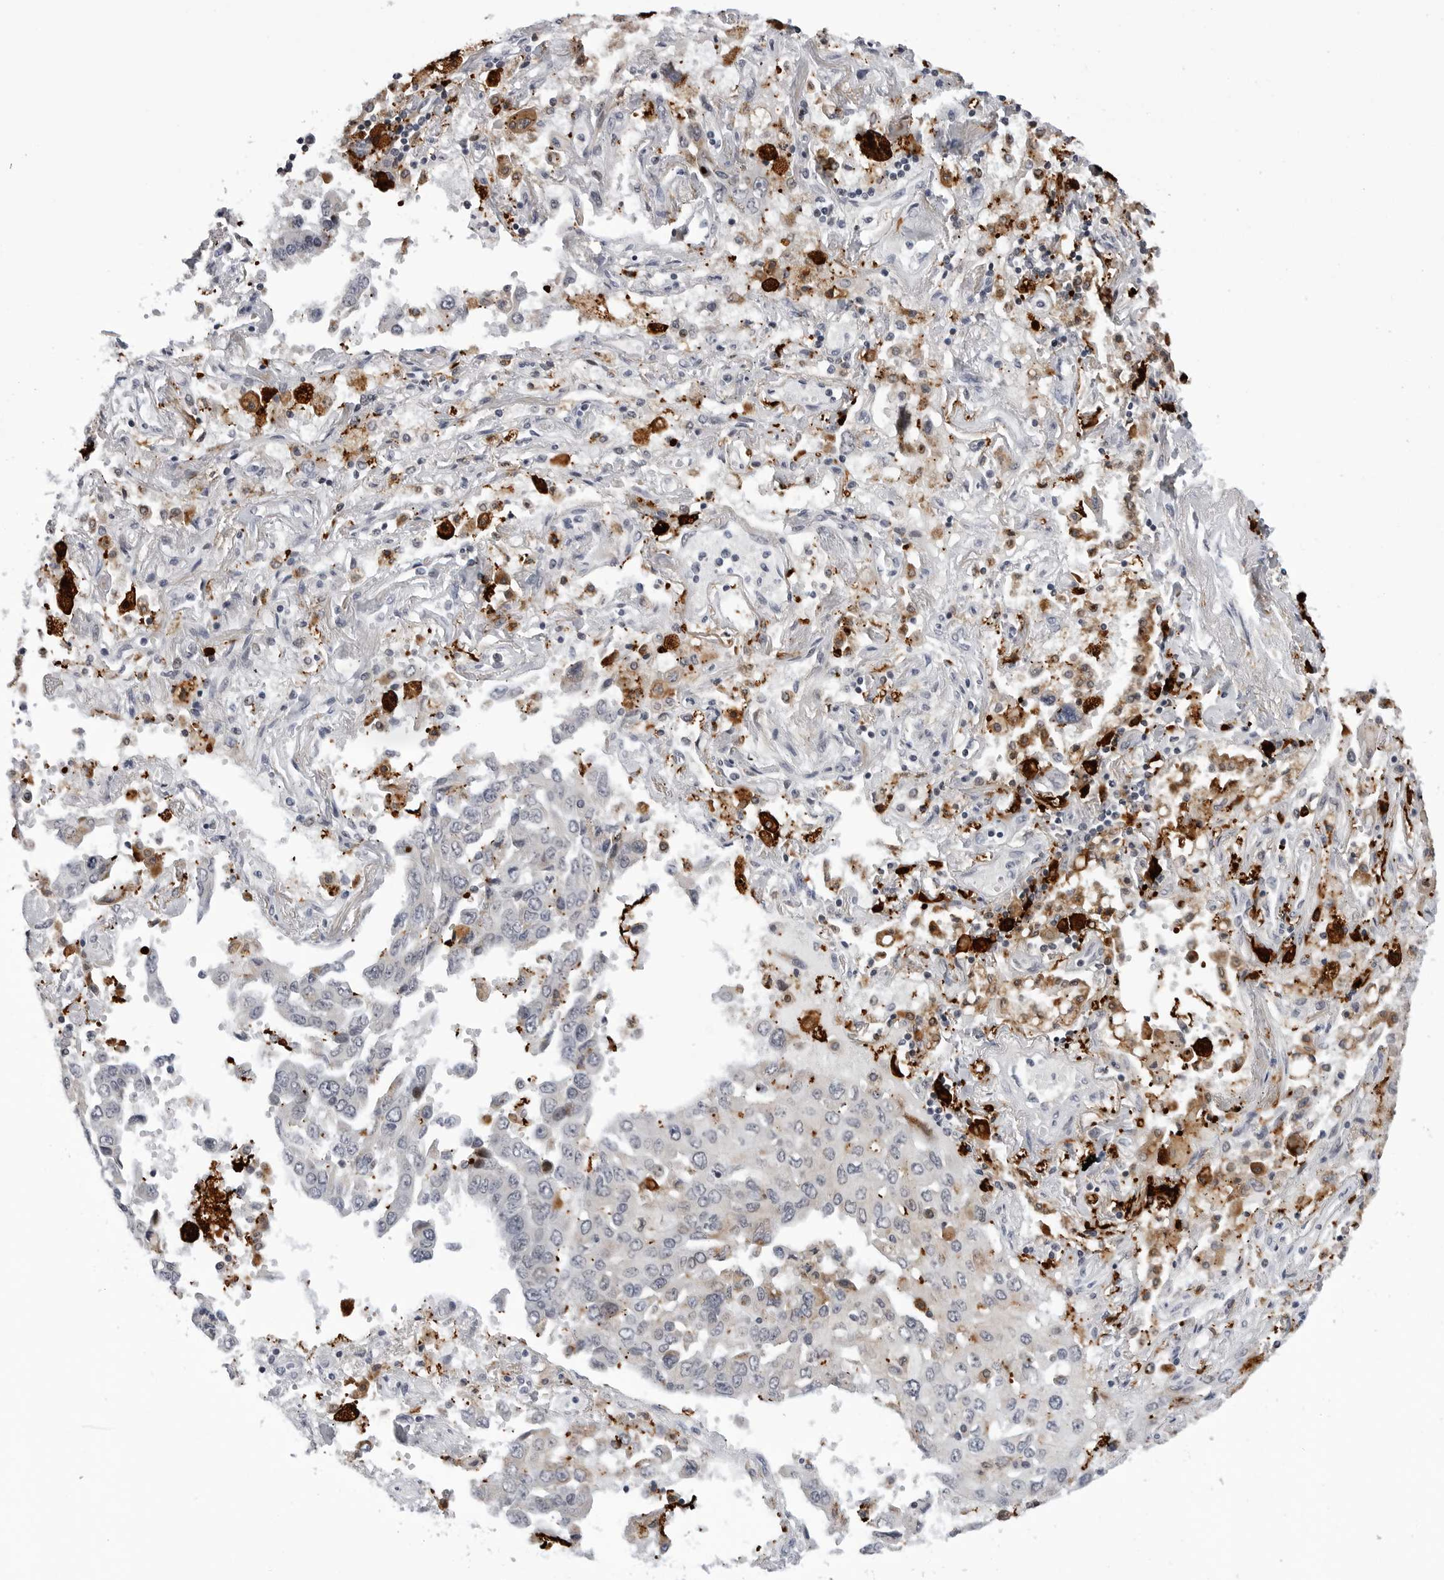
{"staining": {"intensity": "weak", "quantity": "<25%", "location": "cytoplasmic/membranous"}, "tissue": "lung cancer", "cell_type": "Tumor cells", "image_type": "cancer", "snomed": [{"axis": "morphology", "description": "Adenocarcinoma, NOS"}, {"axis": "topography", "description": "Lung"}], "caption": "This is an immunohistochemistry image of human lung adenocarcinoma. There is no staining in tumor cells.", "gene": "CDK20", "patient": {"sex": "female", "age": 65}}